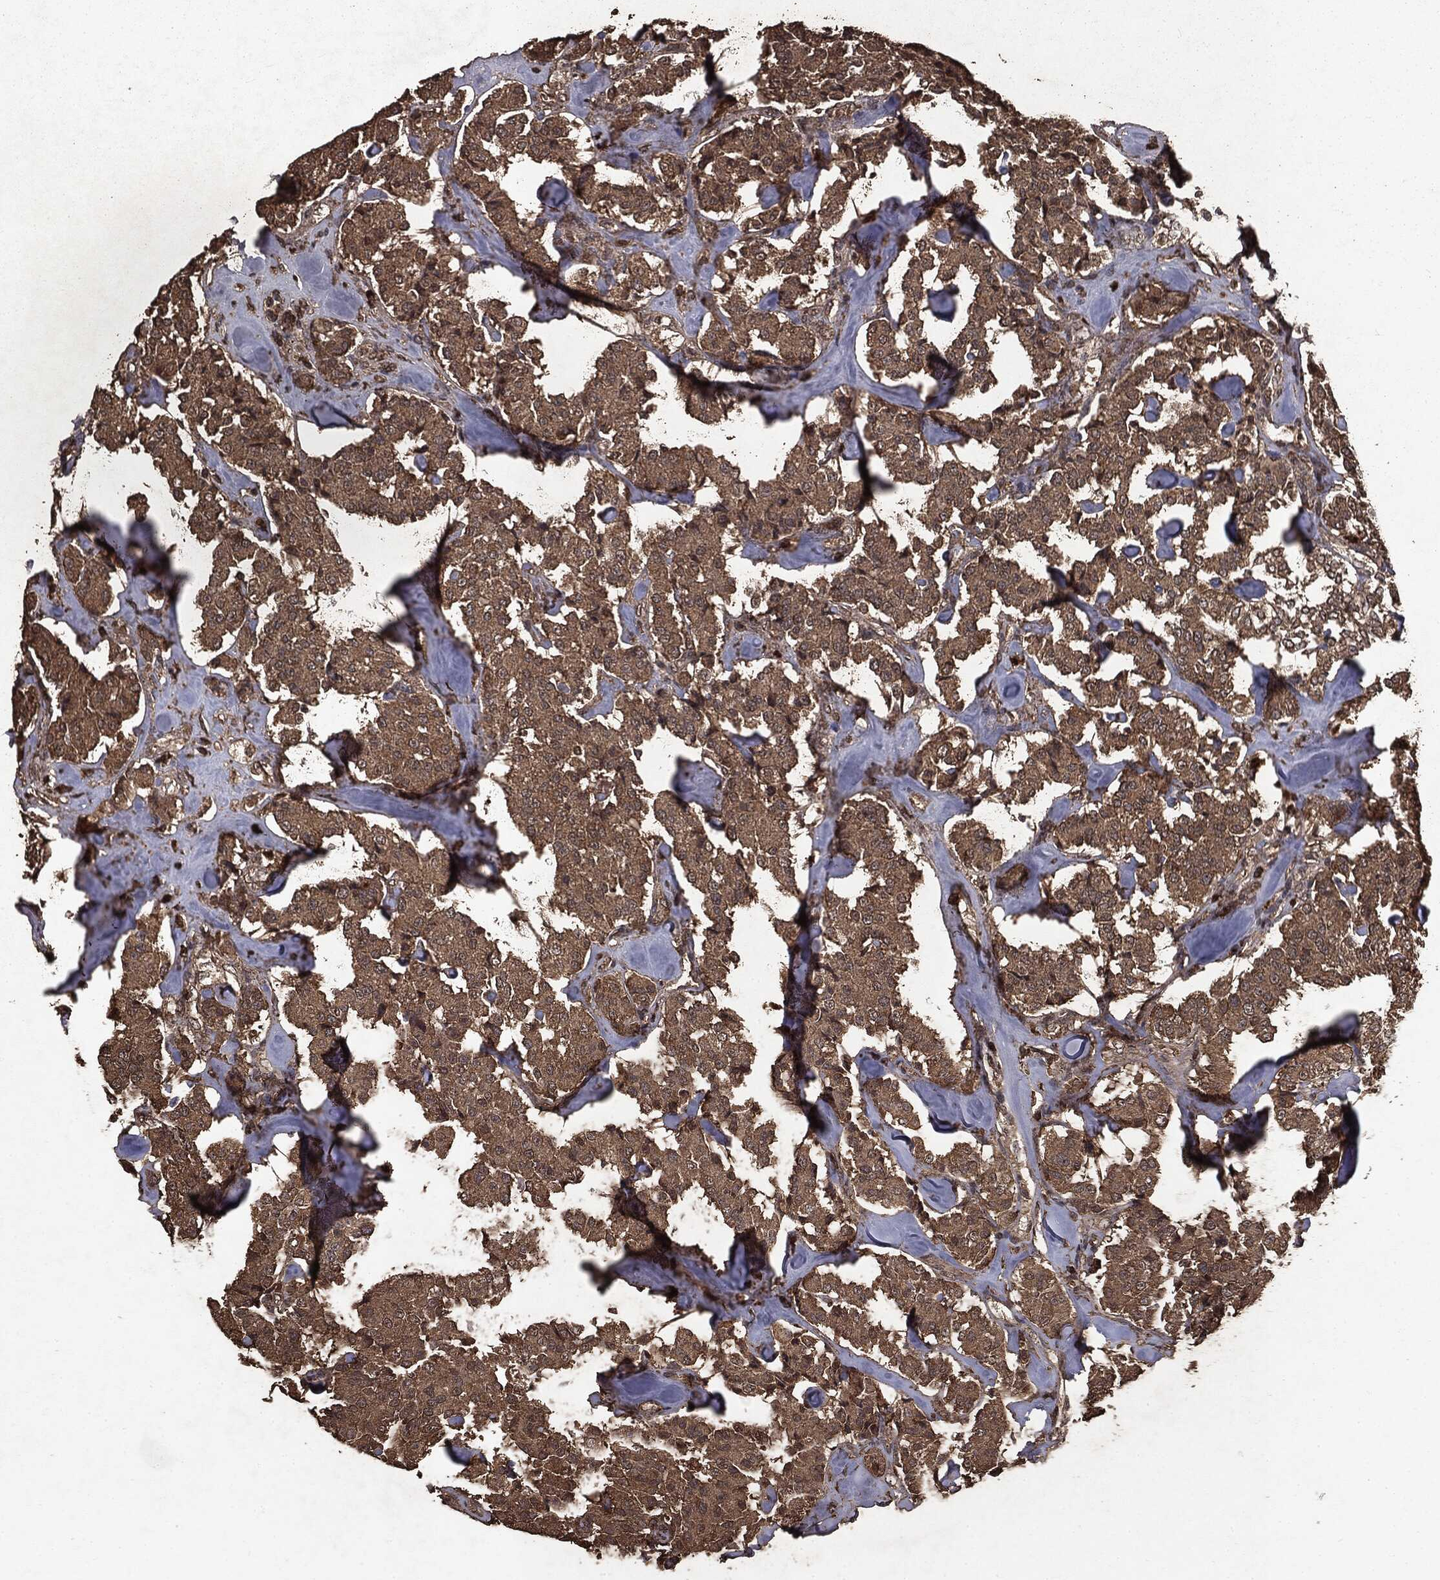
{"staining": {"intensity": "moderate", "quantity": ">75%", "location": "cytoplasmic/membranous"}, "tissue": "carcinoid", "cell_type": "Tumor cells", "image_type": "cancer", "snomed": [{"axis": "morphology", "description": "Carcinoid, malignant, NOS"}, {"axis": "topography", "description": "Pancreas"}], "caption": "Moderate cytoplasmic/membranous staining is present in about >75% of tumor cells in carcinoid (malignant). The staining was performed using DAB, with brown indicating positive protein expression. Nuclei are stained blue with hematoxylin.", "gene": "NME1", "patient": {"sex": "male", "age": 41}}